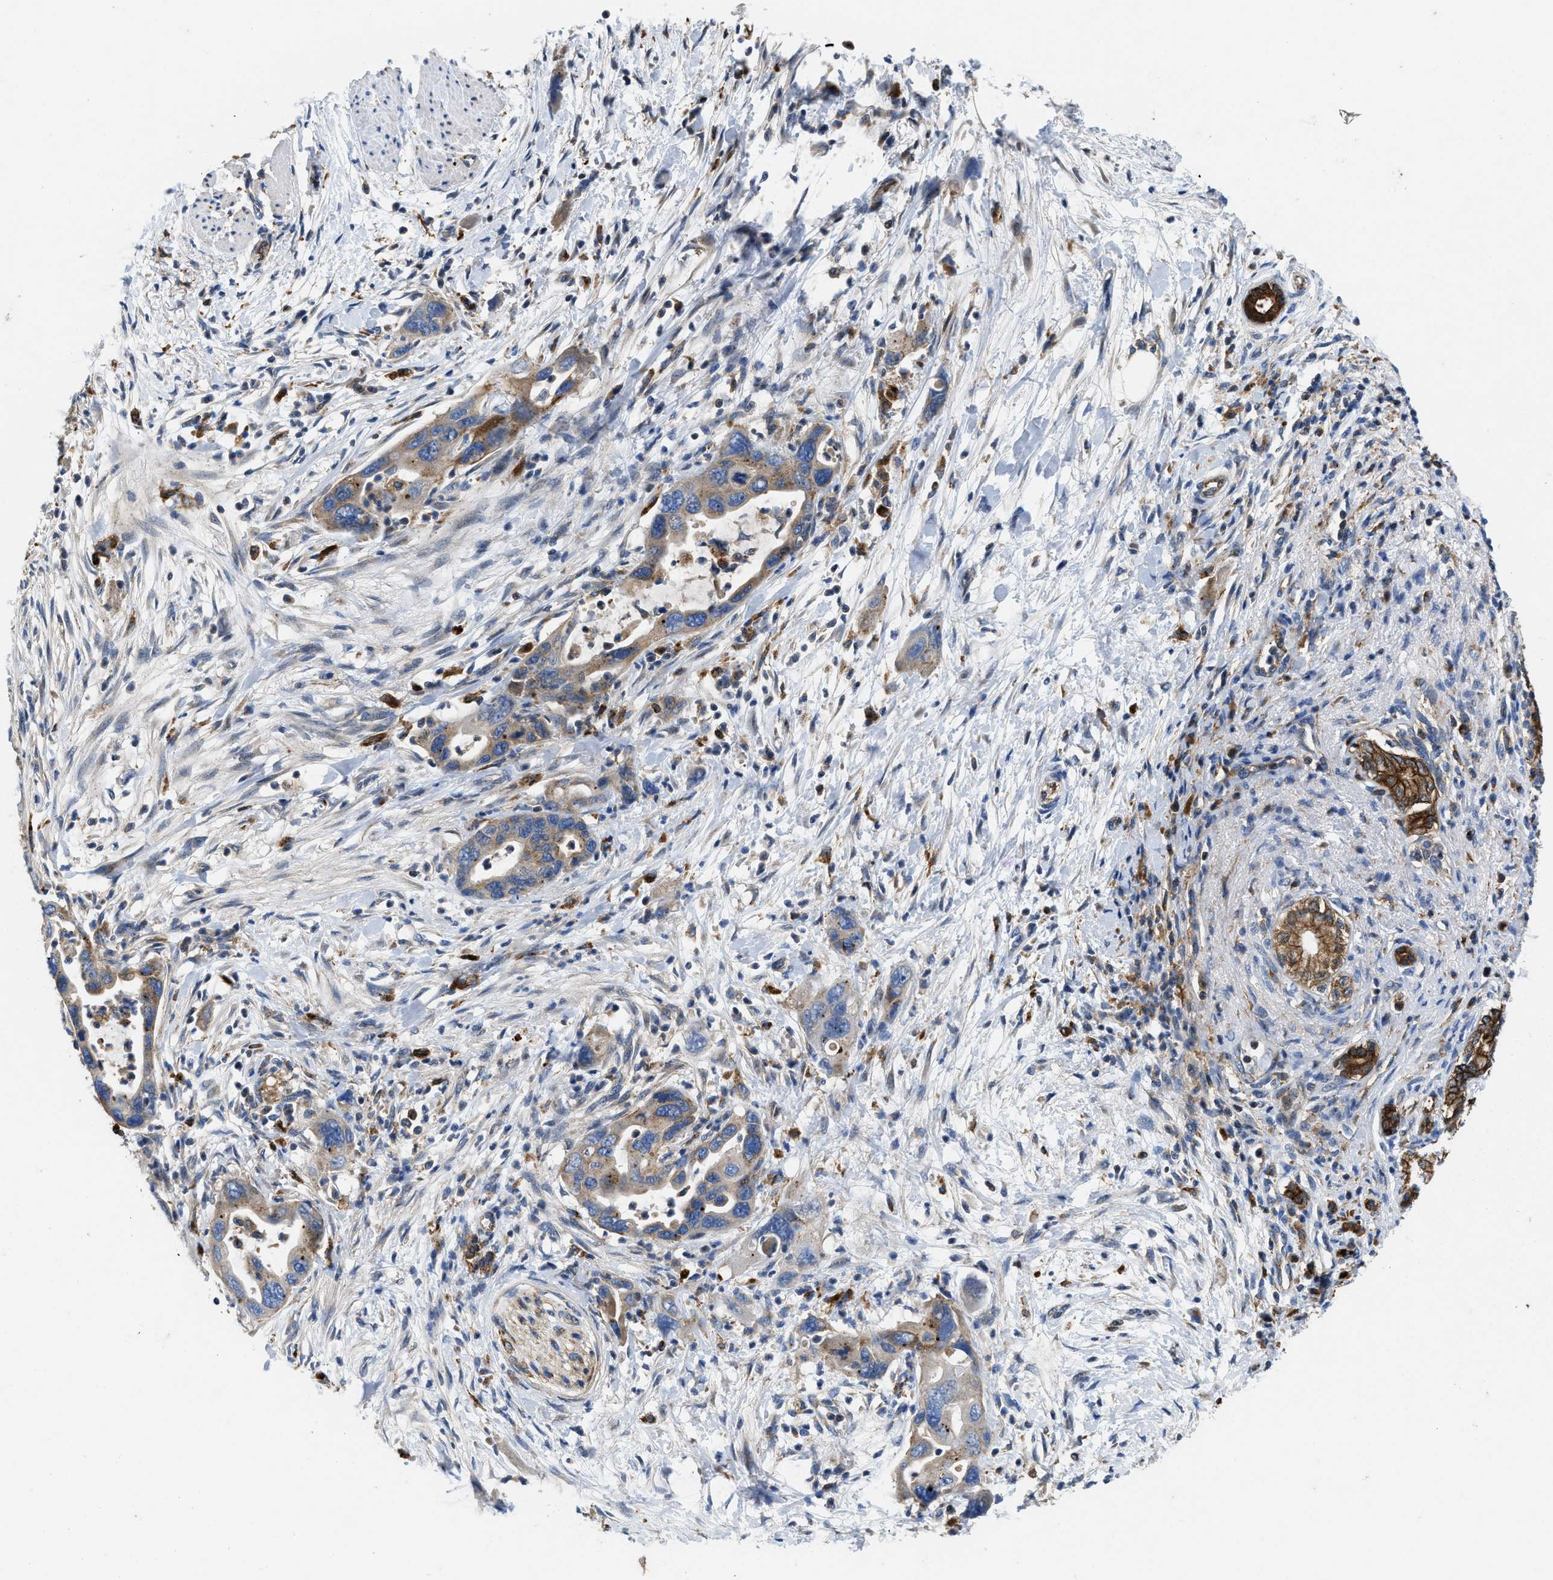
{"staining": {"intensity": "moderate", "quantity": ">75%", "location": "cytoplasmic/membranous"}, "tissue": "pancreatic cancer", "cell_type": "Tumor cells", "image_type": "cancer", "snomed": [{"axis": "morphology", "description": "Normal tissue, NOS"}, {"axis": "morphology", "description": "Adenocarcinoma, NOS"}, {"axis": "topography", "description": "Pancreas"}], "caption": "Adenocarcinoma (pancreatic) stained for a protein (brown) reveals moderate cytoplasmic/membranous positive positivity in approximately >75% of tumor cells.", "gene": "ENPP4", "patient": {"sex": "female", "age": 71}}